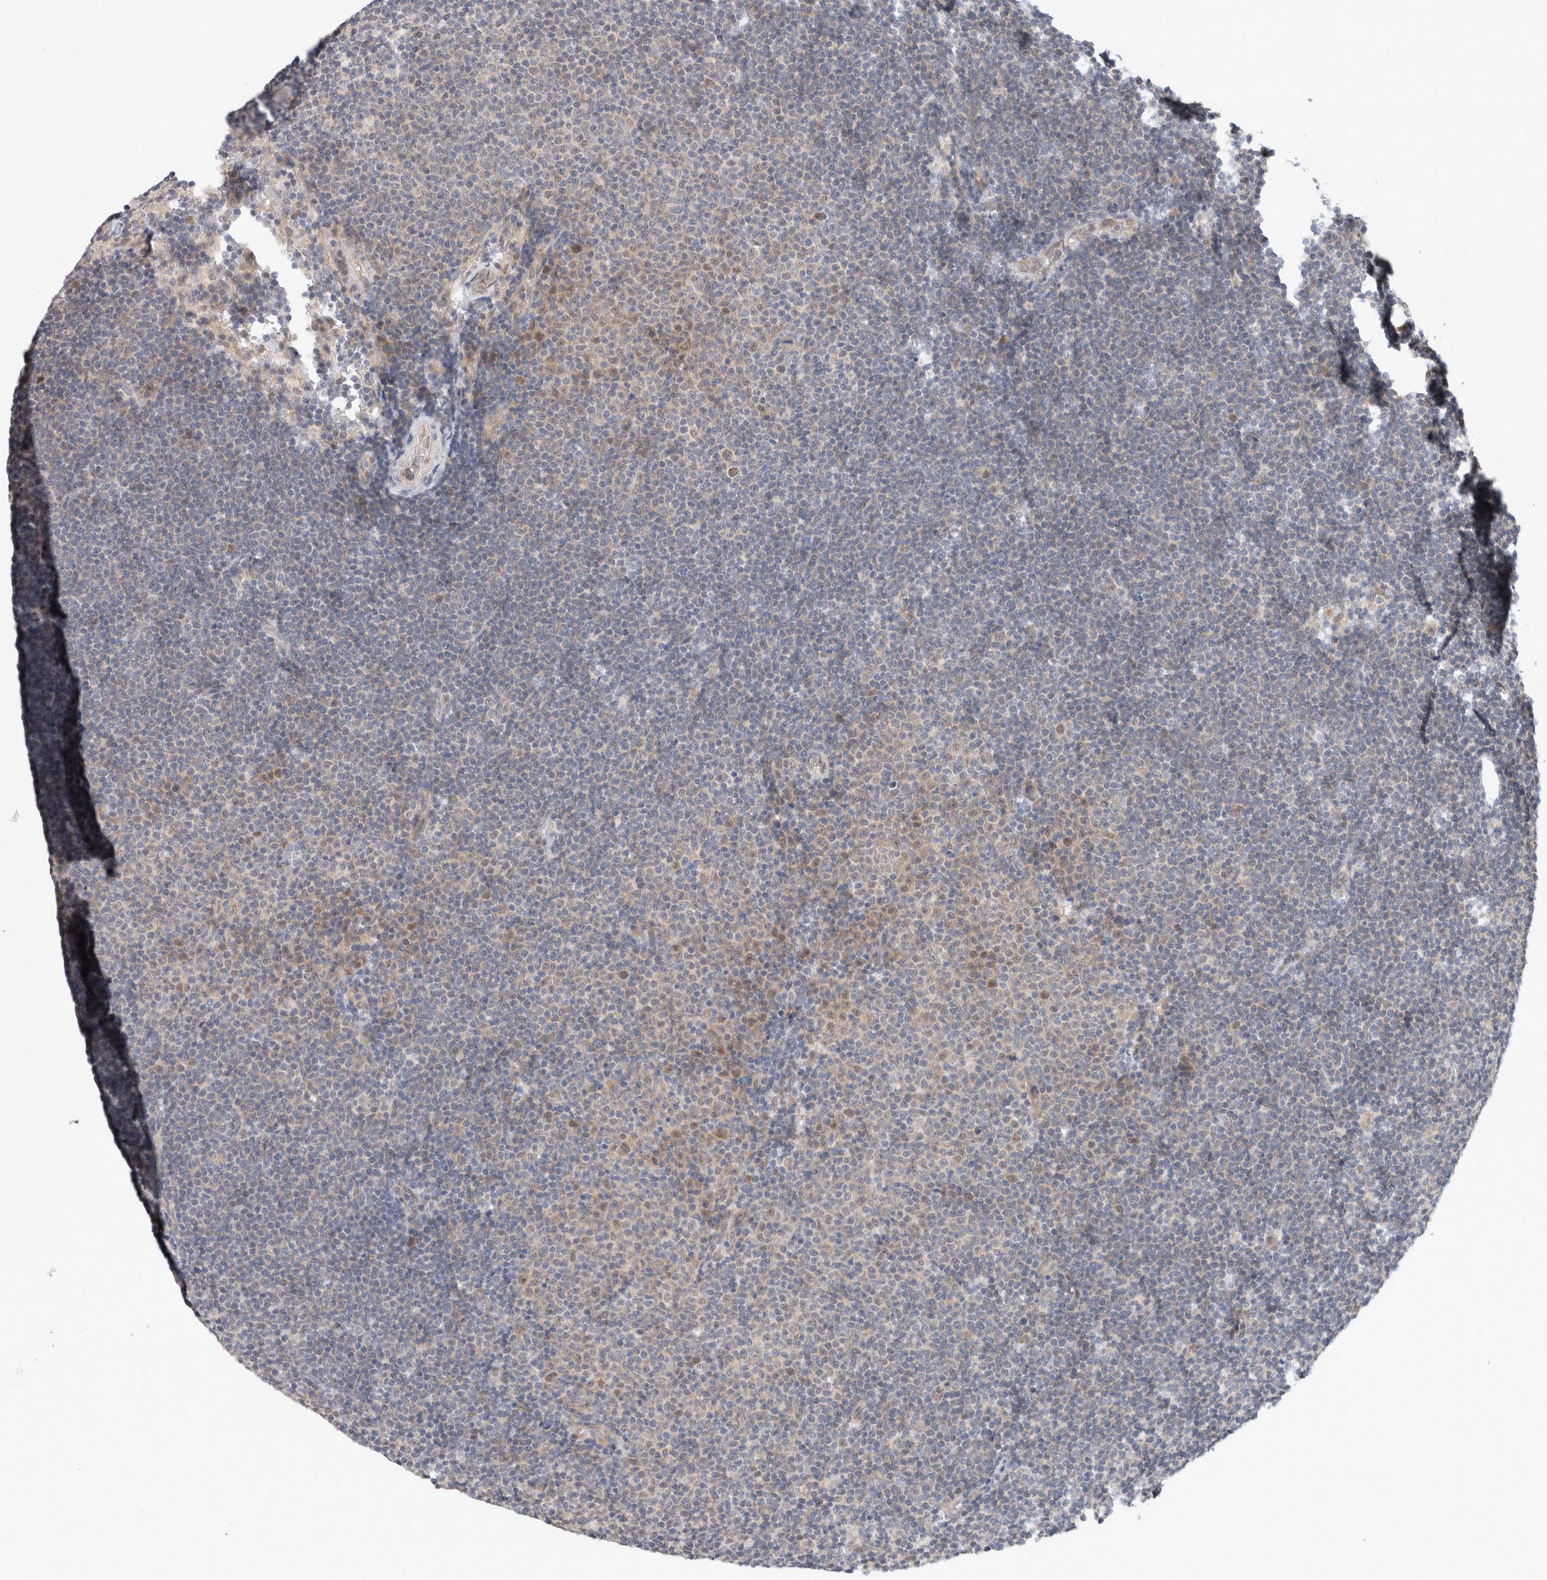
{"staining": {"intensity": "weak", "quantity": "<25%", "location": "nuclear"}, "tissue": "lymphoma", "cell_type": "Tumor cells", "image_type": "cancer", "snomed": [{"axis": "morphology", "description": "Malignant lymphoma, non-Hodgkin's type, Low grade"}, {"axis": "topography", "description": "Lymph node"}], "caption": "Immunohistochemistry (IHC) of human lymphoma shows no positivity in tumor cells.", "gene": "EIF4G3", "patient": {"sex": "female", "age": 53}}